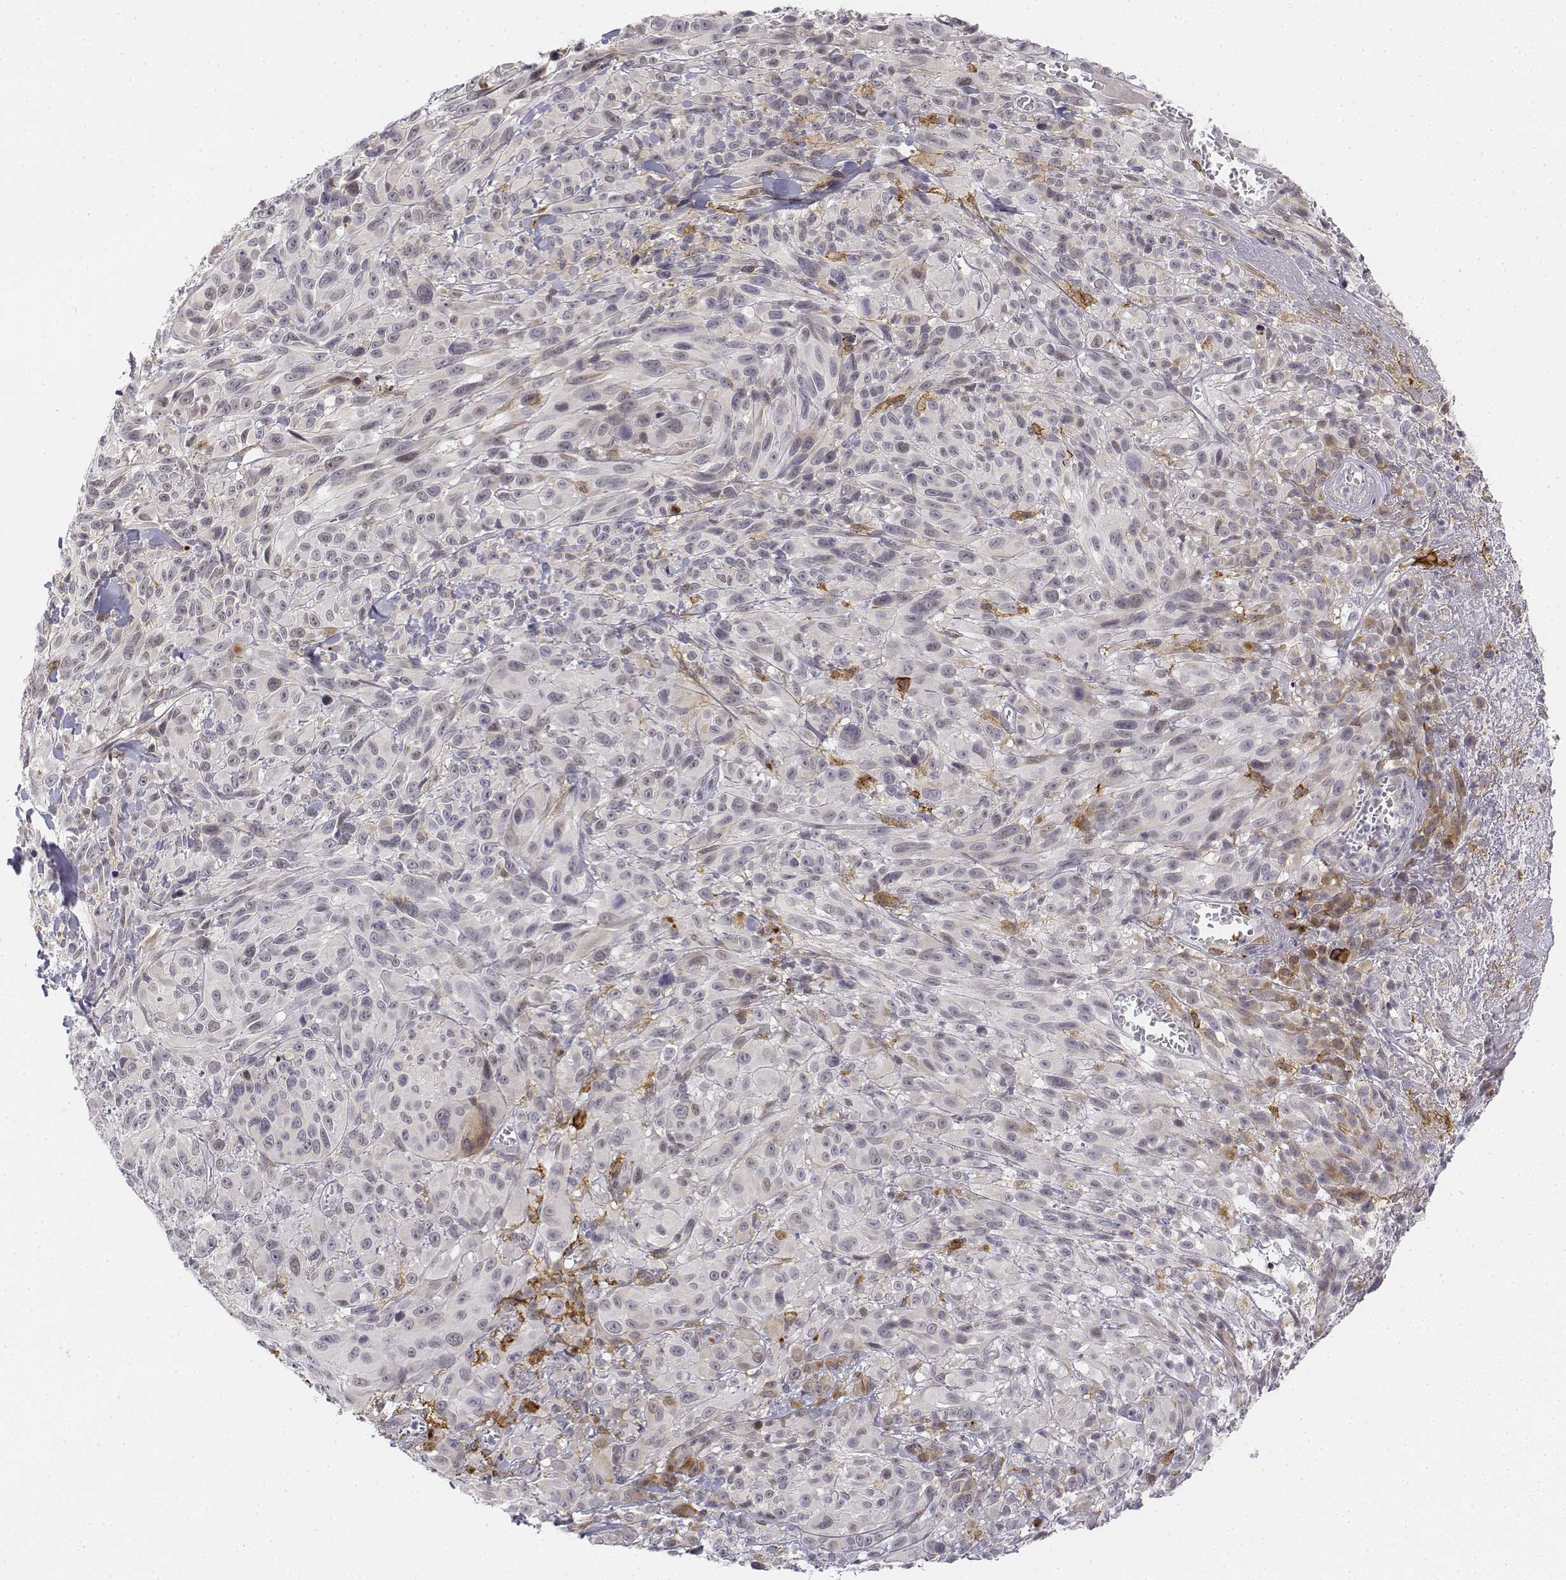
{"staining": {"intensity": "negative", "quantity": "none", "location": "none"}, "tissue": "melanoma", "cell_type": "Tumor cells", "image_type": "cancer", "snomed": [{"axis": "morphology", "description": "Malignant melanoma, NOS"}, {"axis": "topography", "description": "Skin"}], "caption": "Immunohistochemical staining of human melanoma exhibits no significant staining in tumor cells. (DAB IHC visualized using brightfield microscopy, high magnification).", "gene": "CD14", "patient": {"sex": "male", "age": 83}}